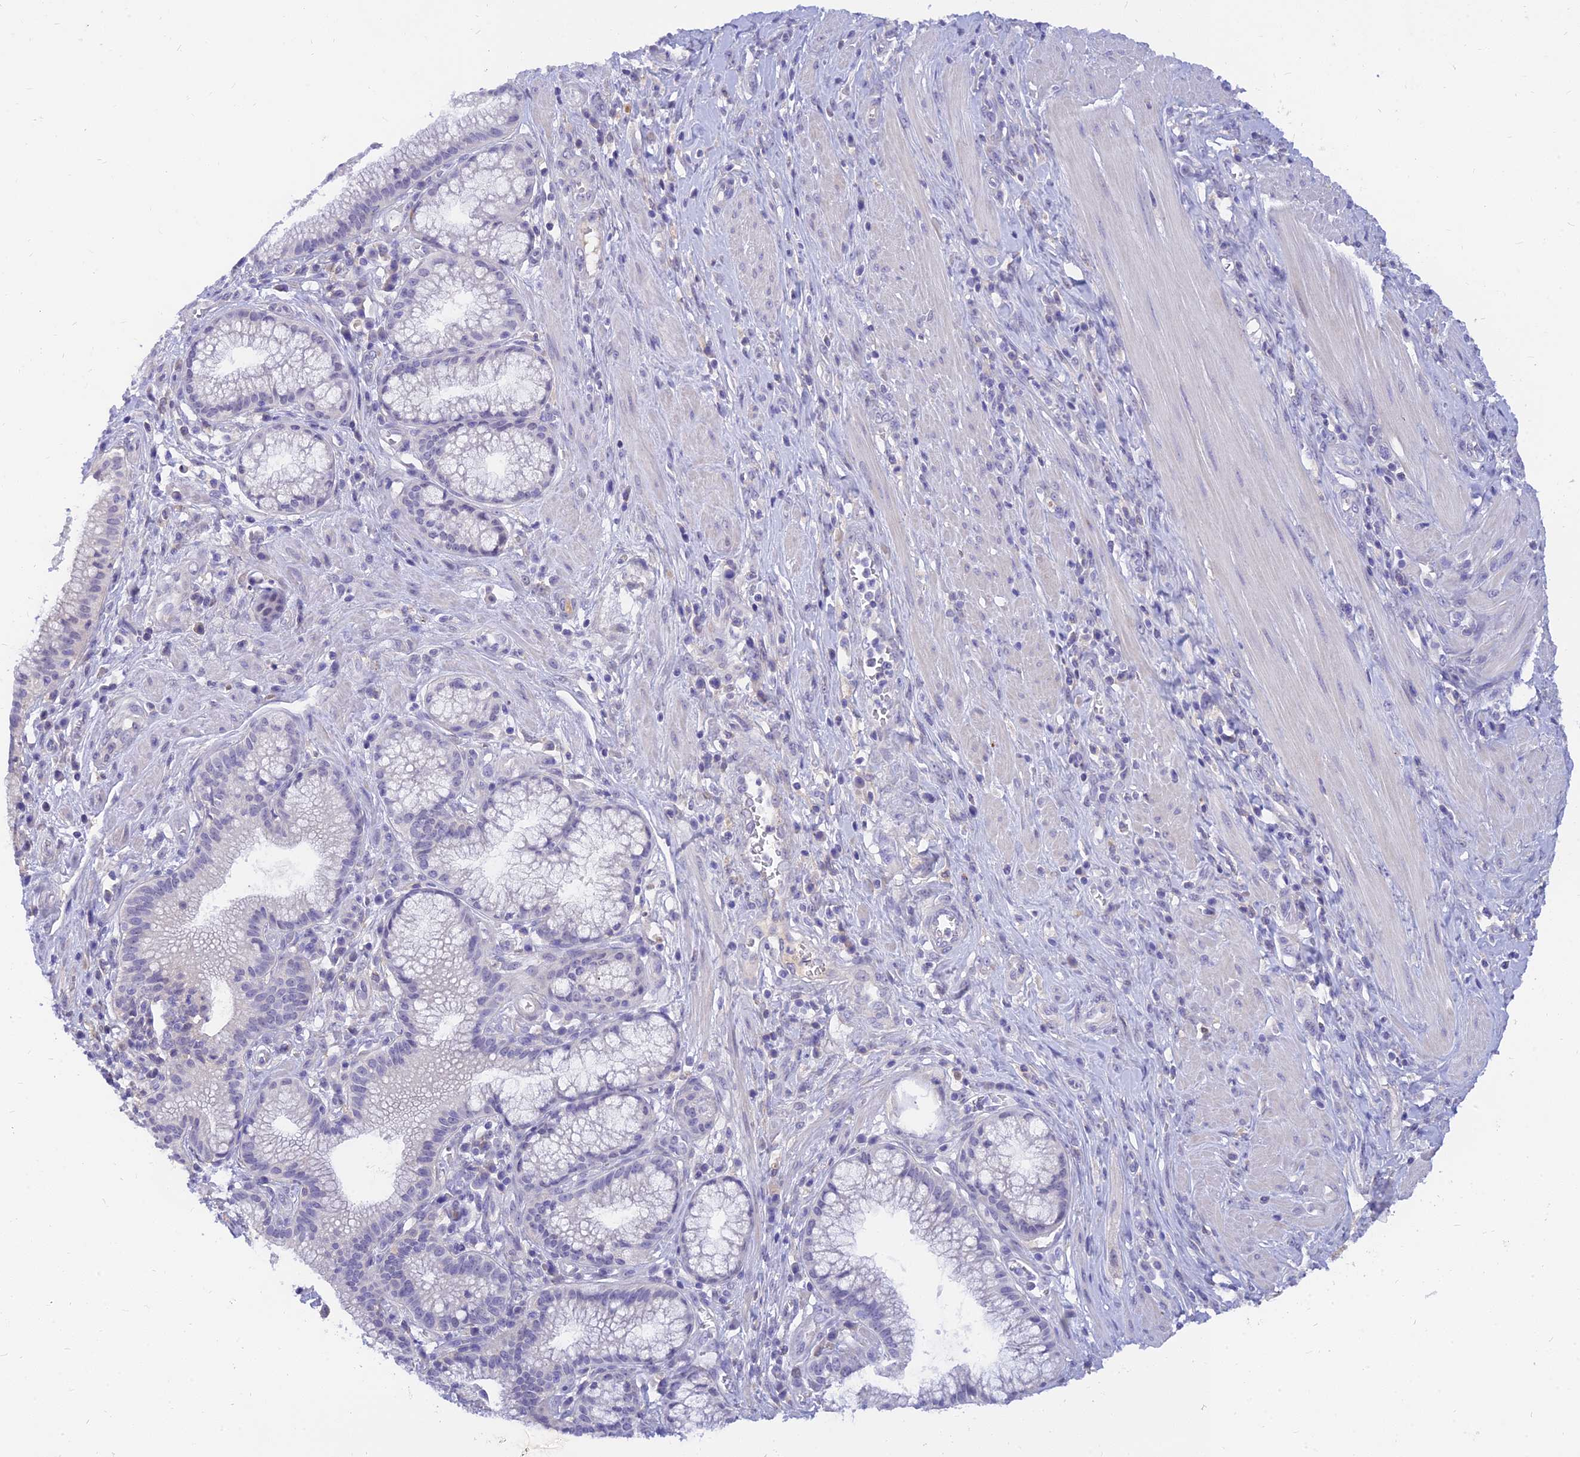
{"staining": {"intensity": "negative", "quantity": "none", "location": "none"}, "tissue": "pancreatic cancer", "cell_type": "Tumor cells", "image_type": "cancer", "snomed": [{"axis": "morphology", "description": "Adenocarcinoma, NOS"}, {"axis": "topography", "description": "Pancreas"}], "caption": "High power microscopy photomicrograph of an IHC photomicrograph of pancreatic cancer (adenocarcinoma), revealing no significant positivity in tumor cells. (DAB immunohistochemistry (IHC) visualized using brightfield microscopy, high magnification).", "gene": "TMEM161B", "patient": {"sex": "male", "age": 72}}